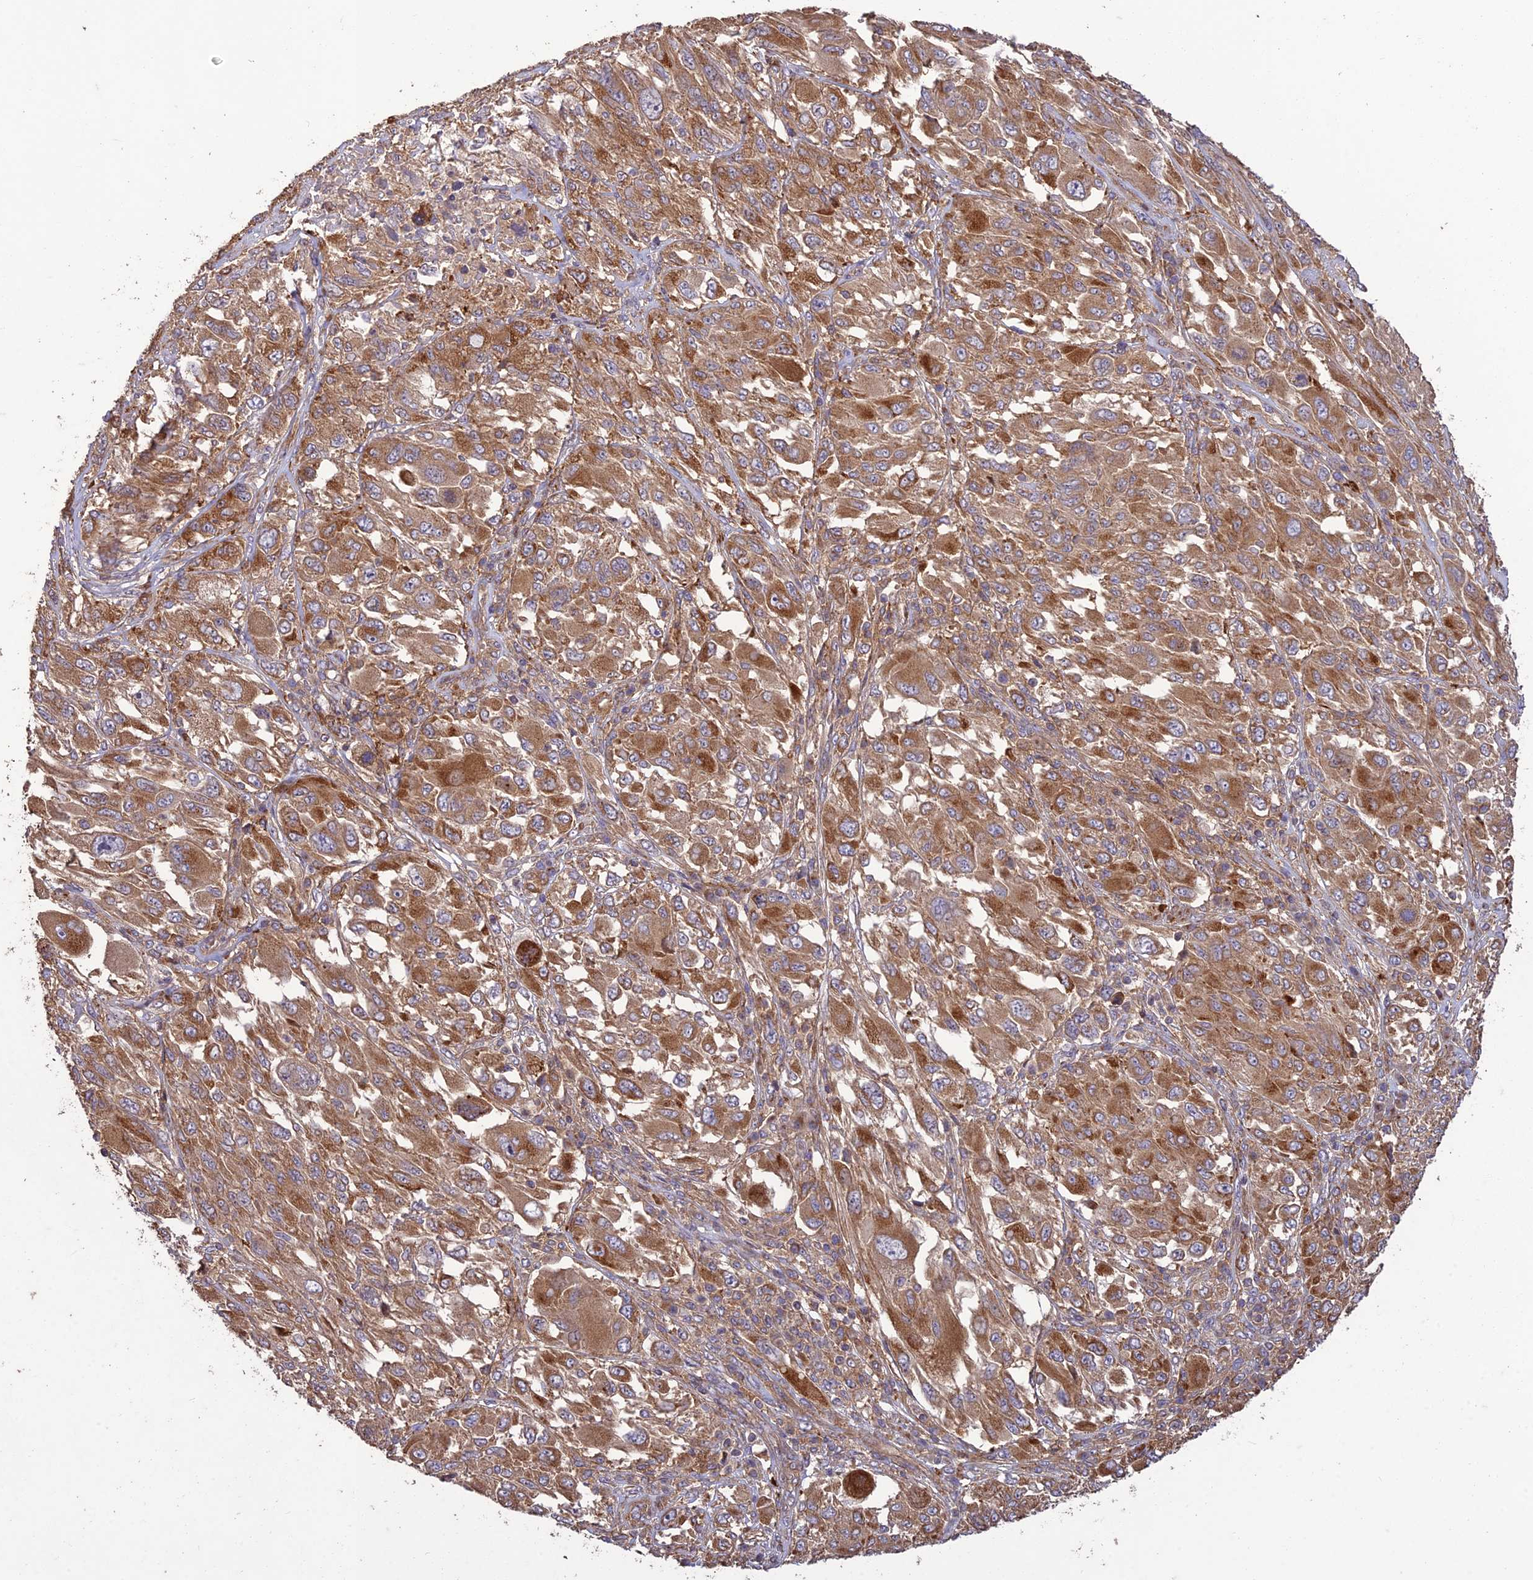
{"staining": {"intensity": "moderate", "quantity": ">75%", "location": "cytoplasmic/membranous"}, "tissue": "melanoma", "cell_type": "Tumor cells", "image_type": "cancer", "snomed": [{"axis": "morphology", "description": "Malignant melanoma, NOS"}, {"axis": "topography", "description": "Skin"}], "caption": "About >75% of tumor cells in human melanoma reveal moderate cytoplasmic/membranous protein expression as visualized by brown immunohistochemical staining.", "gene": "TMEM131L", "patient": {"sex": "female", "age": 91}}